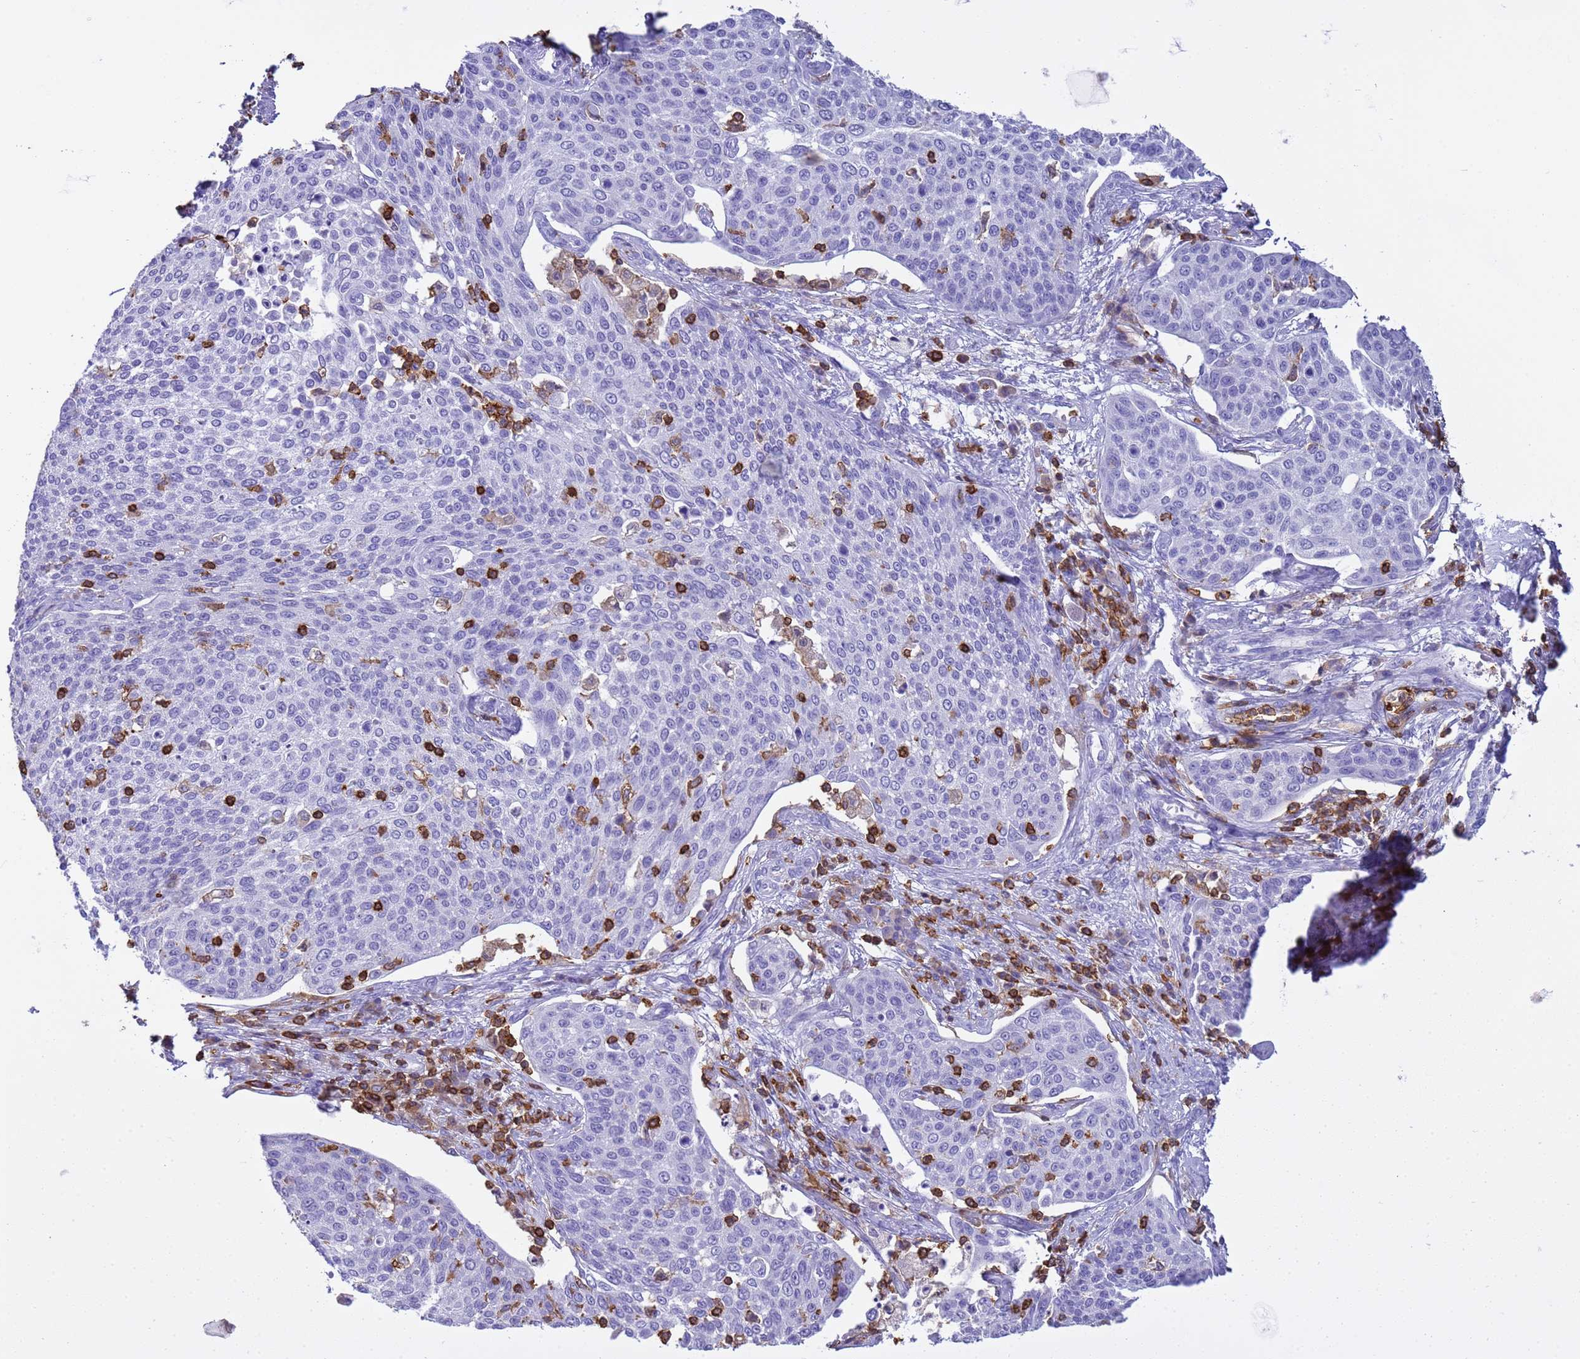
{"staining": {"intensity": "negative", "quantity": "none", "location": "none"}, "tissue": "cervical cancer", "cell_type": "Tumor cells", "image_type": "cancer", "snomed": [{"axis": "morphology", "description": "Squamous cell carcinoma, NOS"}, {"axis": "topography", "description": "Cervix"}], "caption": "Immunohistochemistry micrograph of human cervical cancer (squamous cell carcinoma) stained for a protein (brown), which displays no staining in tumor cells.", "gene": "IRF5", "patient": {"sex": "female", "age": 34}}